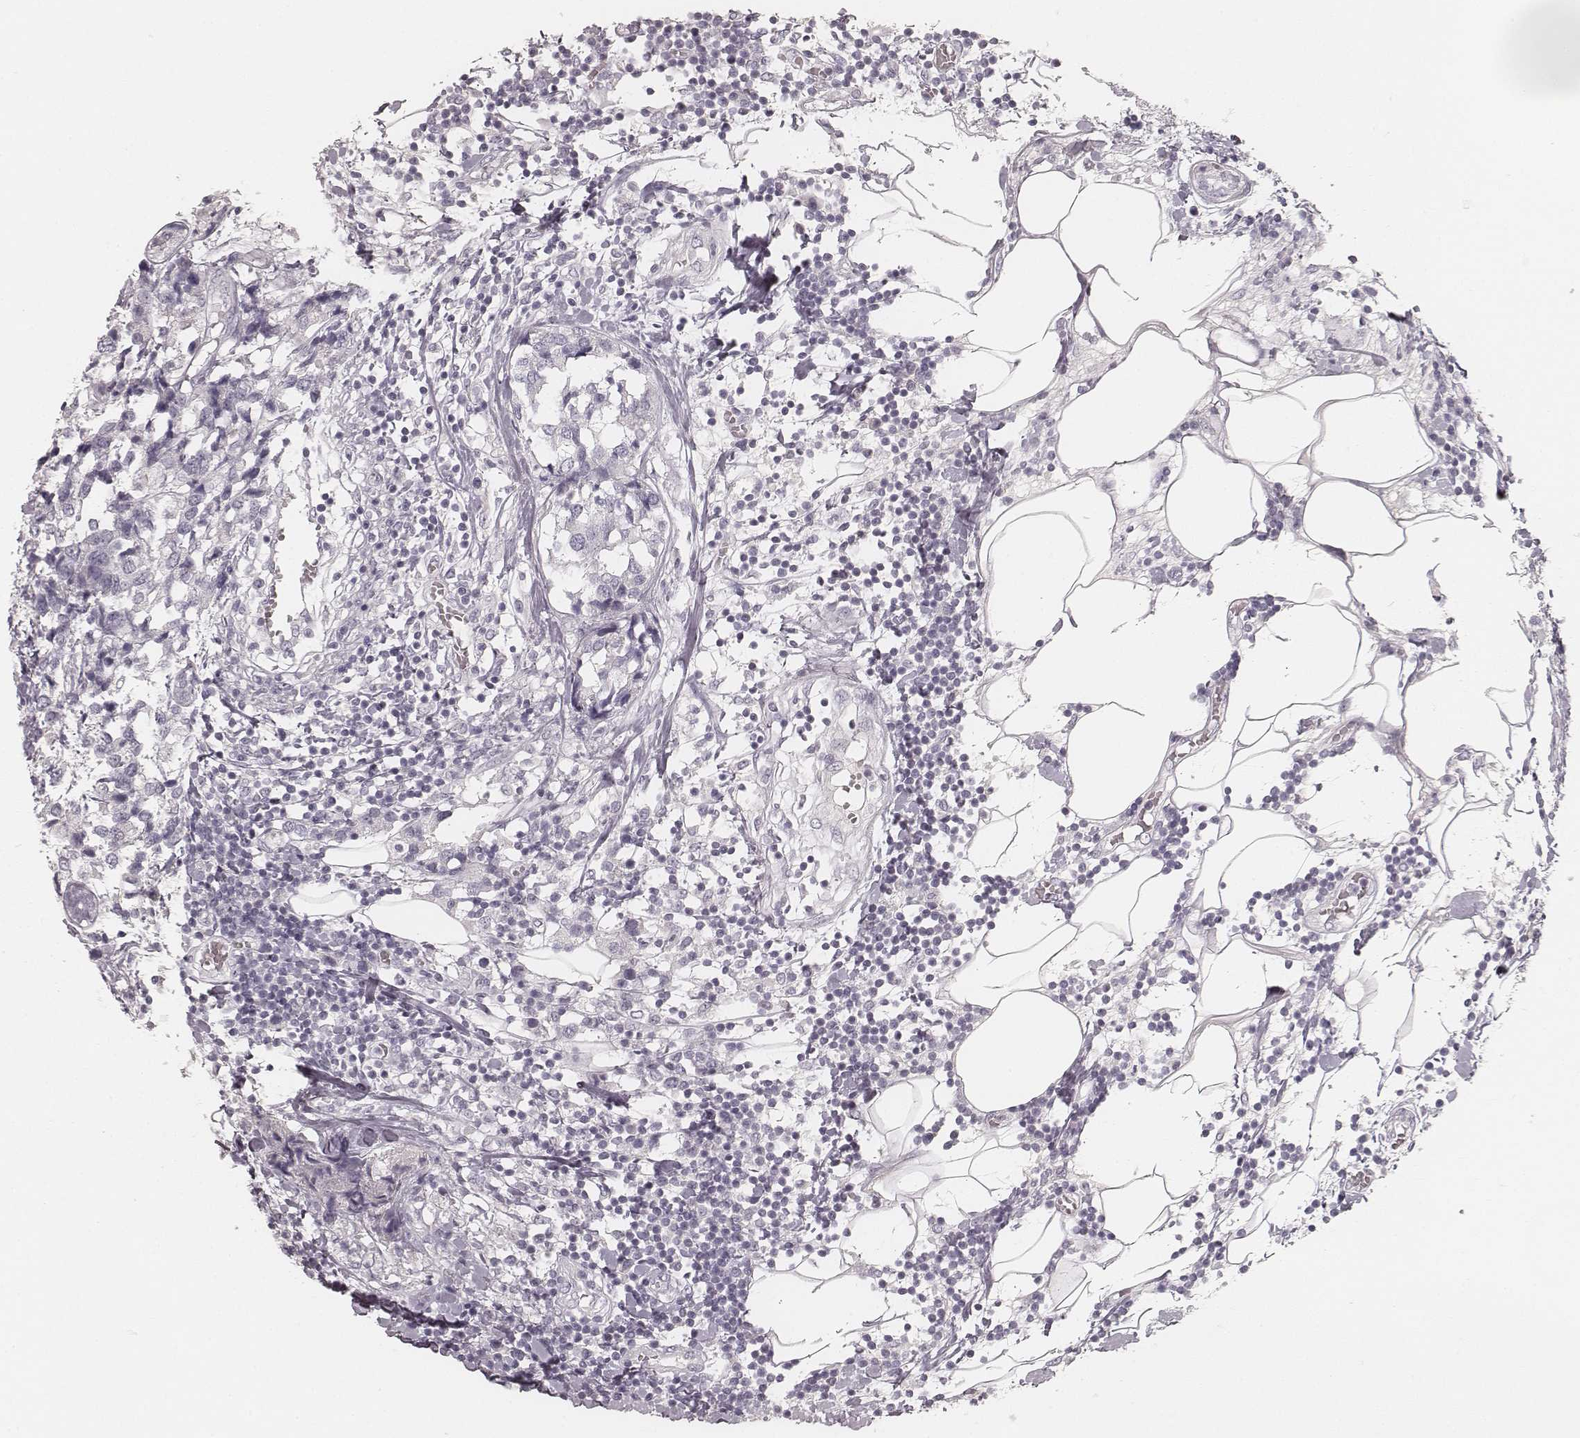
{"staining": {"intensity": "negative", "quantity": "none", "location": "none"}, "tissue": "breast cancer", "cell_type": "Tumor cells", "image_type": "cancer", "snomed": [{"axis": "morphology", "description": "Lobular carcinoma"}, {"axis": "topography", "description": "Breast"}], "caption": "DAB immunohistochemical staining of breast cancer (lobular carcinoma) exhibits no significant expression in tumor cells.", "gene": "KRT31", "patient": {"sex": "female", "age": 59}}